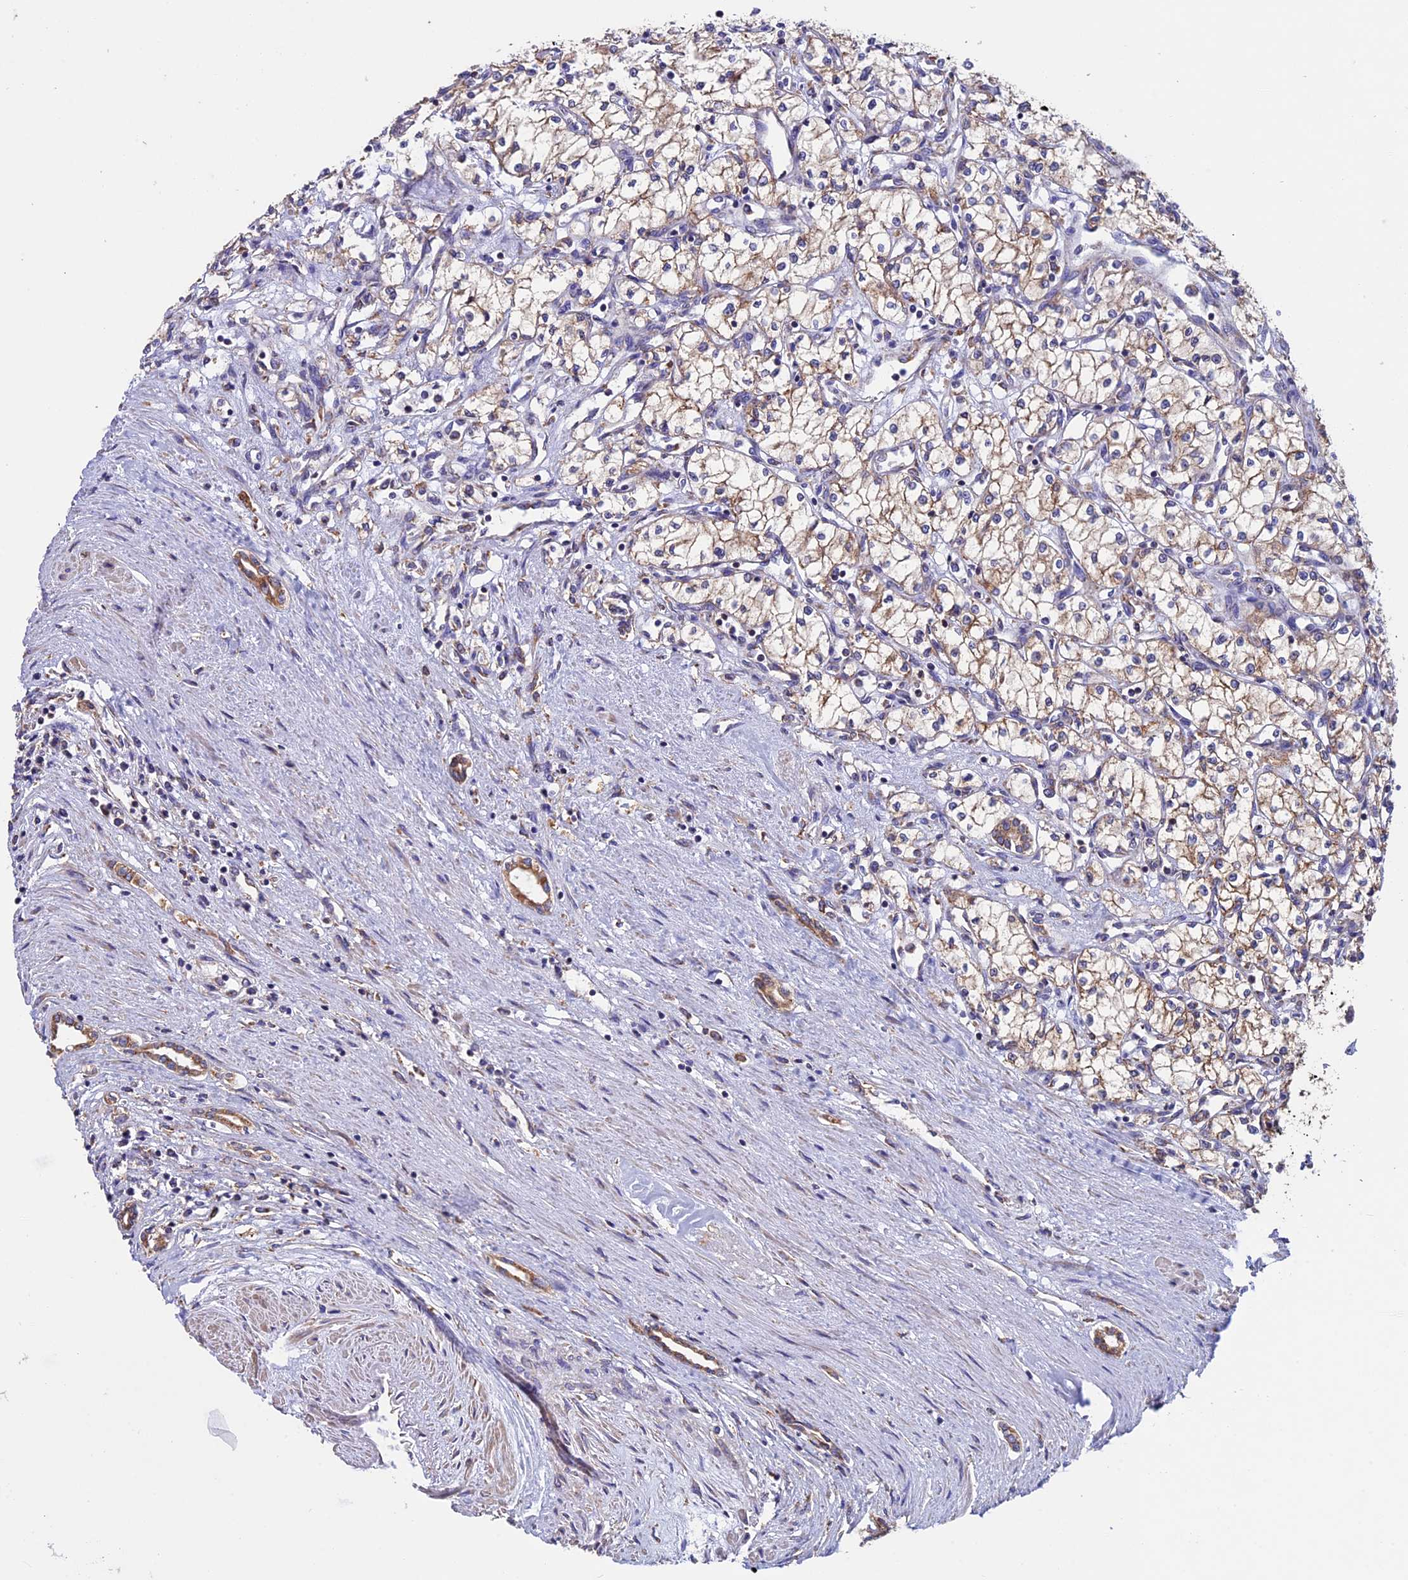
{"staining": {"intensity": "weak", "quantity": "25%-75%", "location": "cytoplasmic/membranous"}, "tissue": "renal cancer", "cell_type": "Tumor cells", "image_type": "cancer", "snomed": [{"axis": "morphology", "description": "Adenocarcinoma, NOS"}, {"axis": "topography", "description": "Kidney"}], "caption": "Immunohistochemical staining of renal cancer shows weak cytoplasmic/membranous protein expression in approximately 25%-75% of tumor cells. (brown staining indicates protein expression, while blue staining denotes nuclei).", "gene": "BTBD3", "patient": {"sex": "male", "age": 59}}